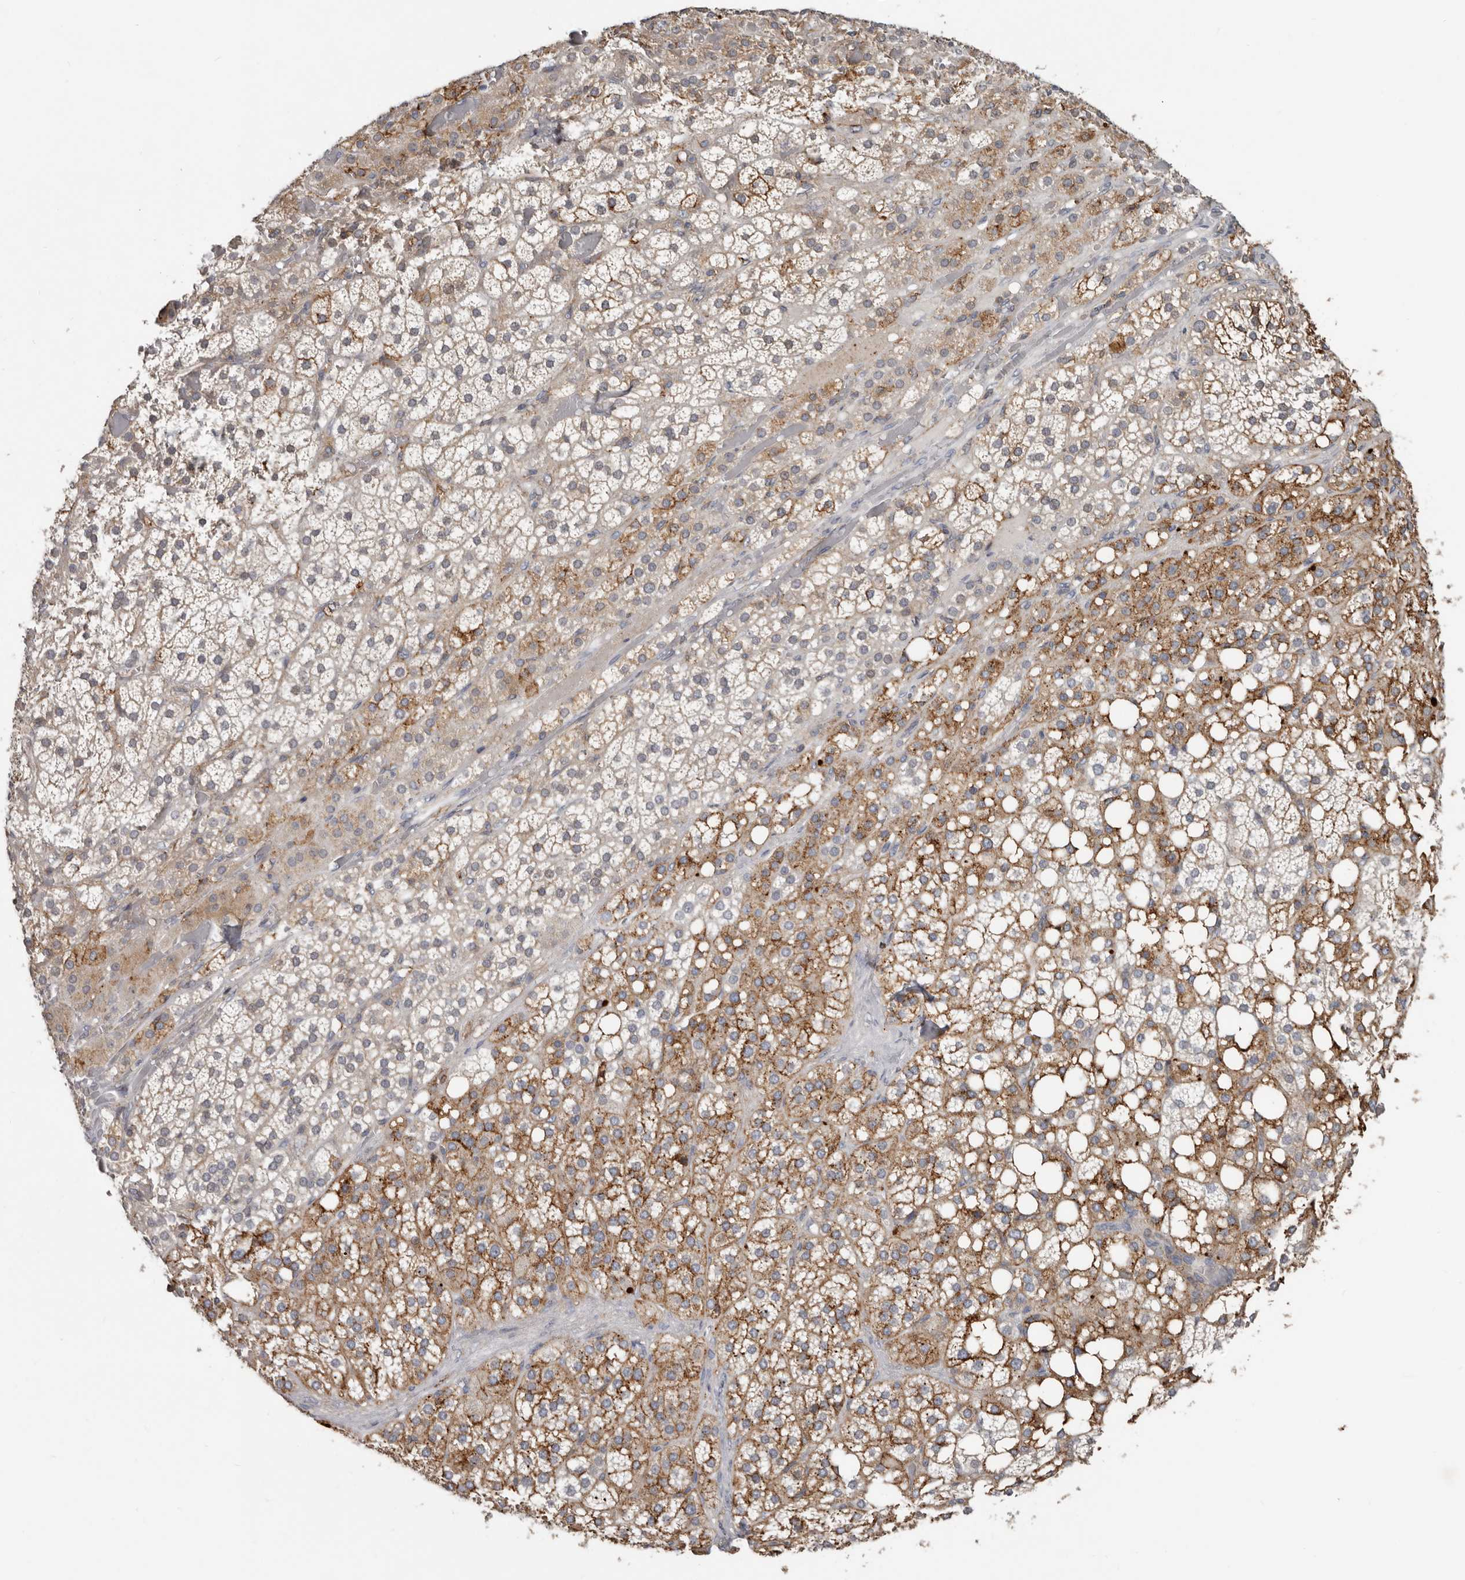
{"staining": {"intensity": "moderate", "quantity": ">75%", "location": "cytoplasmic/membranous"}, "tissue": "adrenal gland", "cell_type": "Glandular cells", "image_type": "normal", "snomed": [{"axis": "morphology", "description": "Normal tissue, NOS"}, {"axis": "topography", "description": "Adrenal gland"}], "caption": "Benign adrenal gland displays moderate cytoplasmic/membranous expression in approximately >75% of glandular cells.", "gene": "KIF26B", "patient": {"sex": "female", "age": 59}}